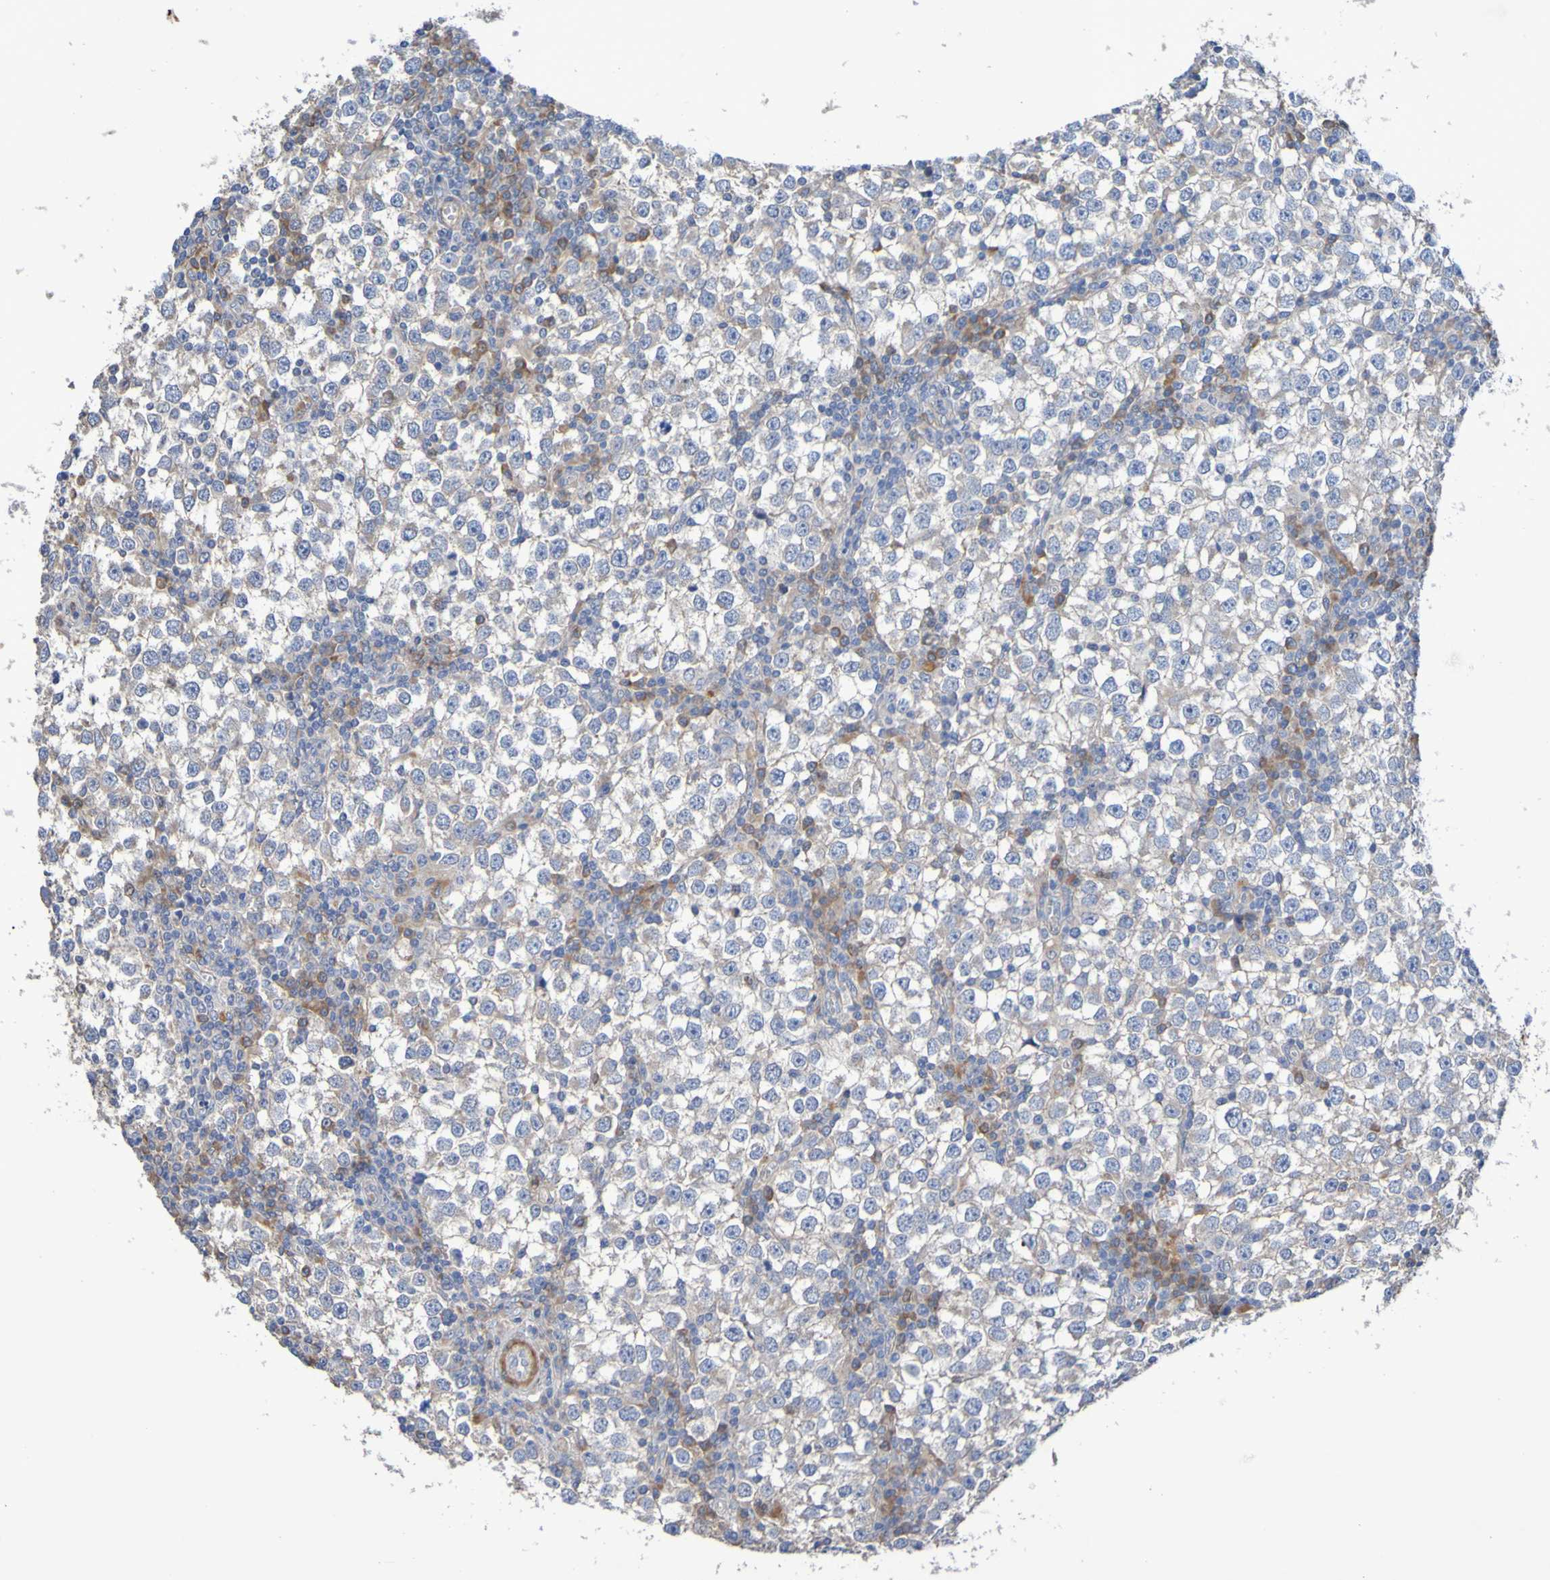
{"staining": {"intensity": "moderate", "quantity": "<25%", "location": "cytoplasmic/membranous"}, "tissue": "testis cancer", "cell_type": "Tumor cells", "image_type": "cancer", "snomed": [{"axis": "morphology", "description": "Seminoma, NOS"}, {"axis": "topography", "description": "Testis"}], "caption": "The image reveals a brown stain indicating the presence of a protein in the cytoplasmic/membranous of tumor cells in testis cancer.", "gene": "SRPRB", "patient": {"sex": "male", "age": 65}}